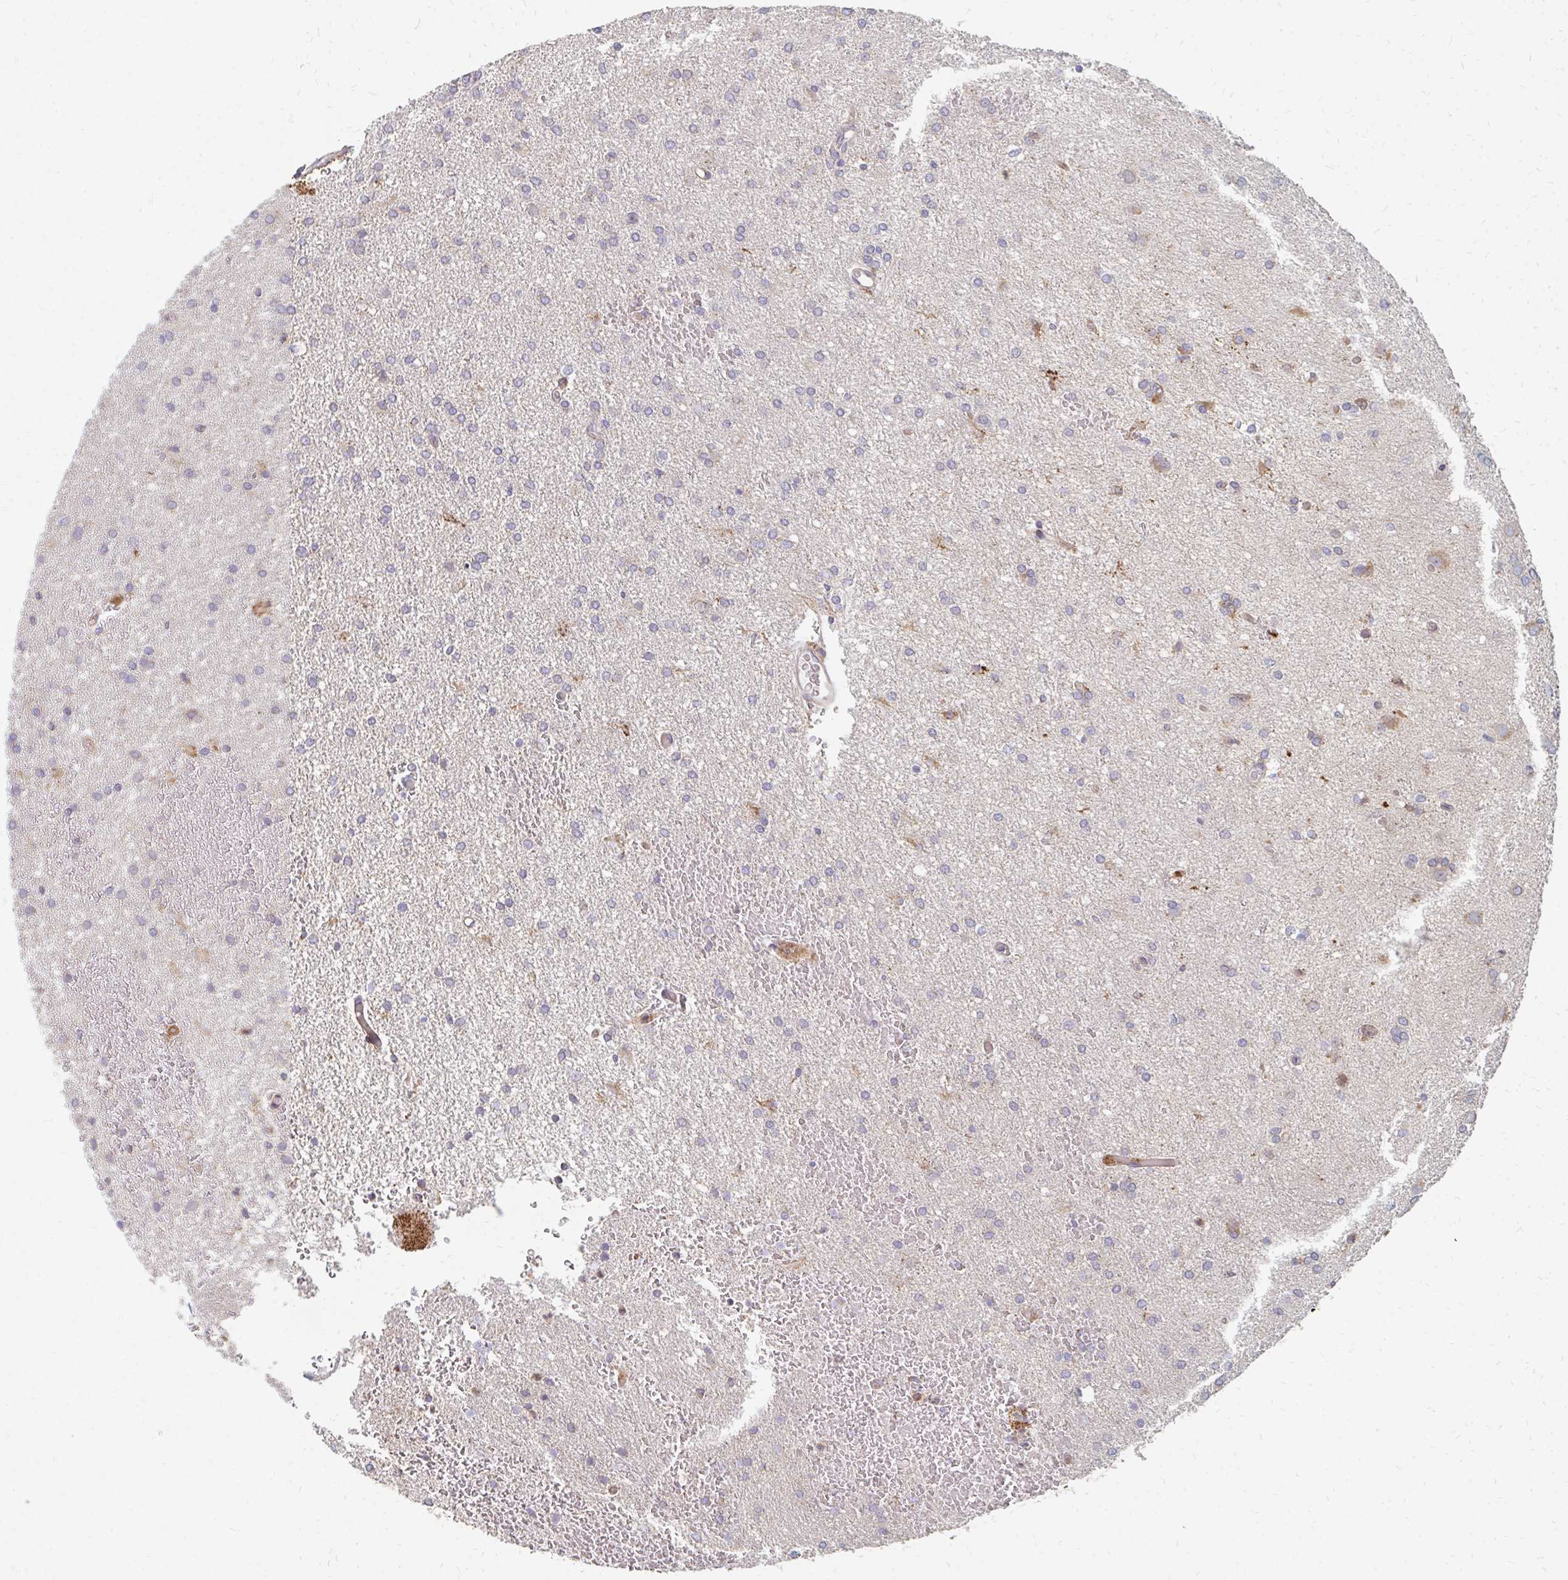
{"staining": {"intensity": "negative", "quantity": "none", "location": "none"}, "tissue": "glioma", "cell_type": "Tumor cells", "image_type": "cancer", "snomed": [{"axis": "morphology", "description": "Glioma, malignant, High grade"}, {"axis": "topography", "description": "Brain"}], "caption": "Immunohistochemistry (IHC) photomicrograph of human glioma stained for a protein (brown), which exhibits no expression in tumor cells.", "gene": "PPP1R13L", "patient": {"sex": "female", "age": 50}}